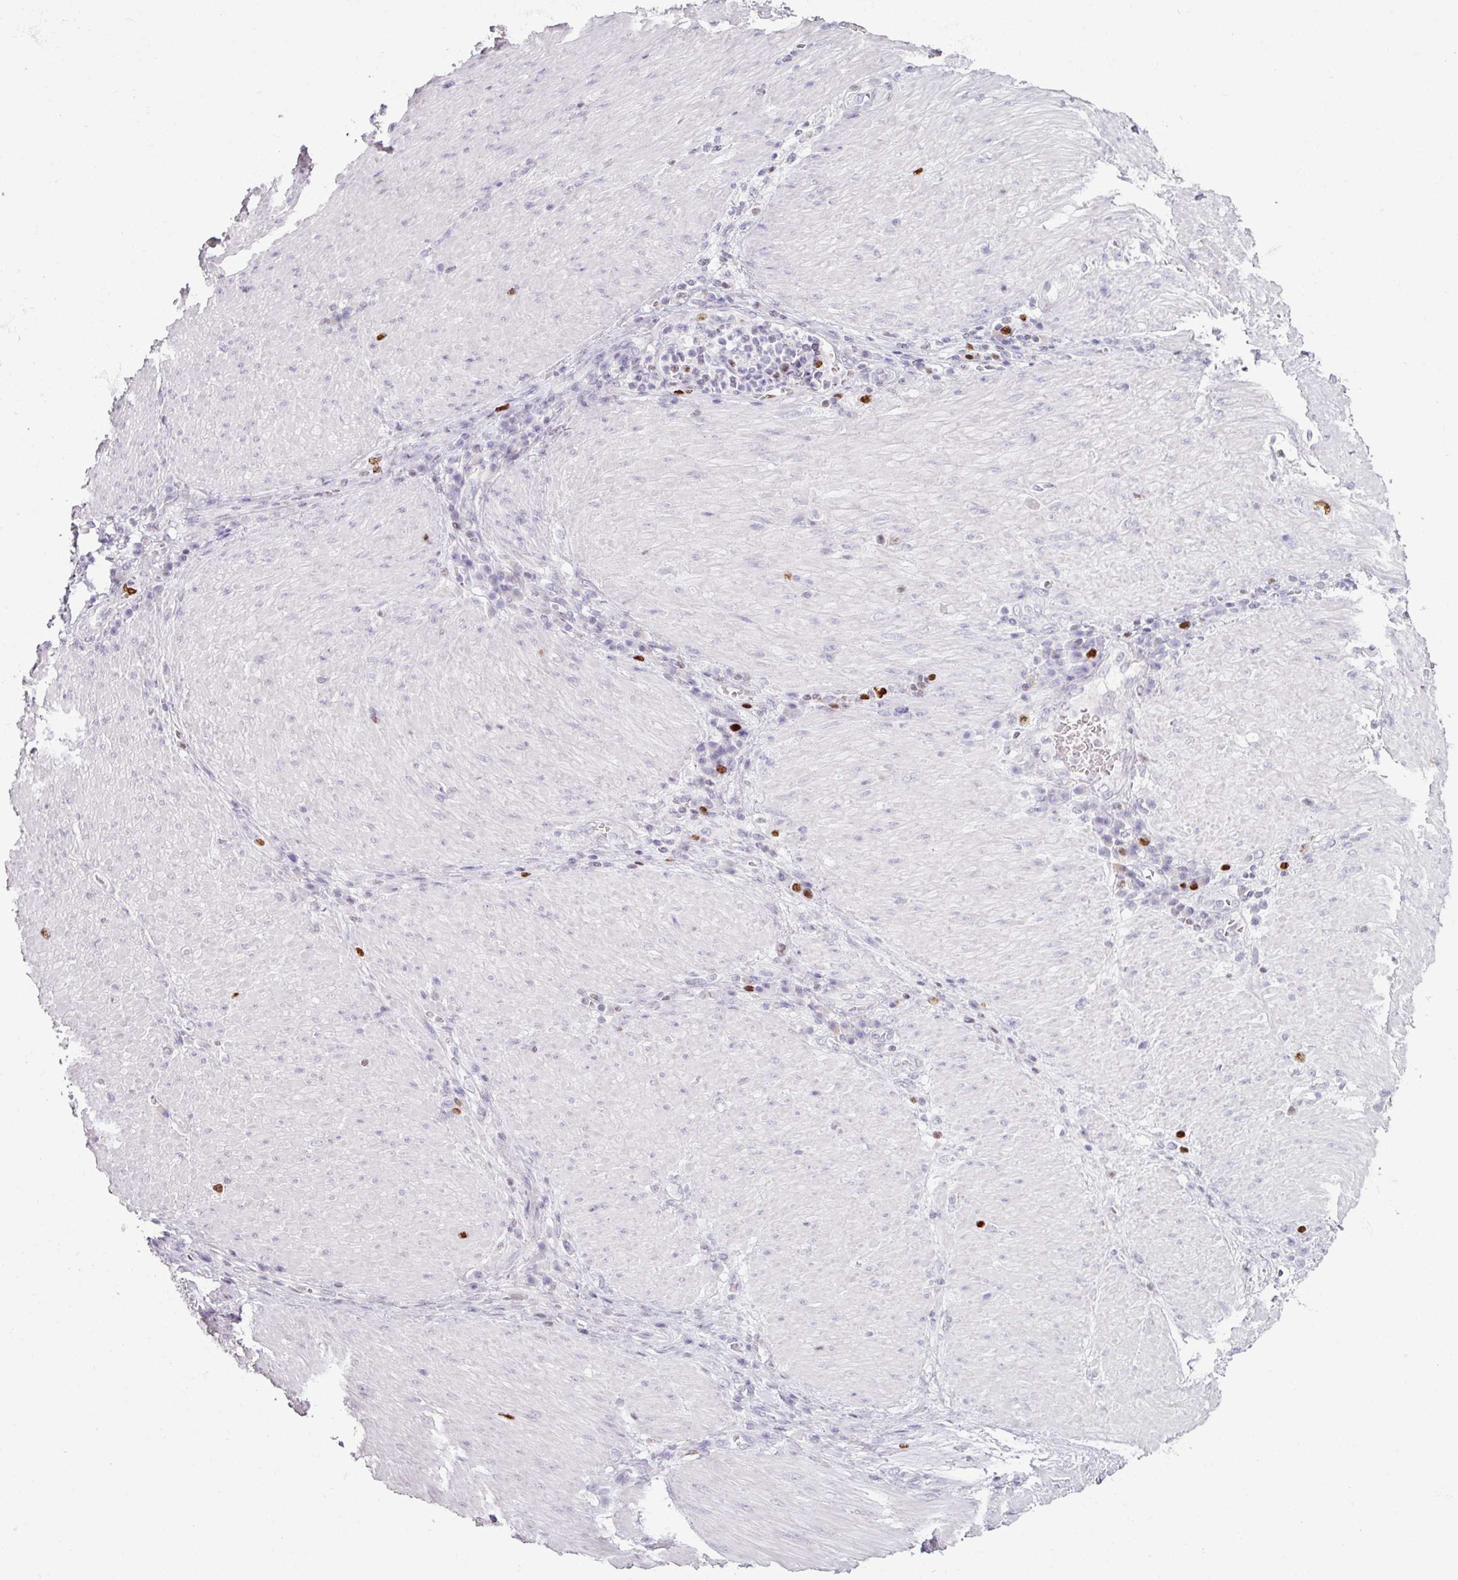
{"staining": {"intensity": "strong", "quantity": "25%-75%", "location": "nuclear"}, "tissue": "stomach cancer", "cell_type": "Tumor cells", "image_type": "cancer", "snomed": [{"axis": "morphology", "description": "Normal tissue, NOS"}, {"axis": "morphology", "description": "Adenocarcinoma, NOS"}, {"axis": "topography", "description": "Stomach, upper"}, {"axis": "topography", "description": "Stomach"}], "caption": "Tumor cells show strong nuclear staining in about 25%-75% of cells in stomach cancer (adenocarcinoma).", "gene": "ATAD2", "patient": {"sex": "male", "age": 59}}